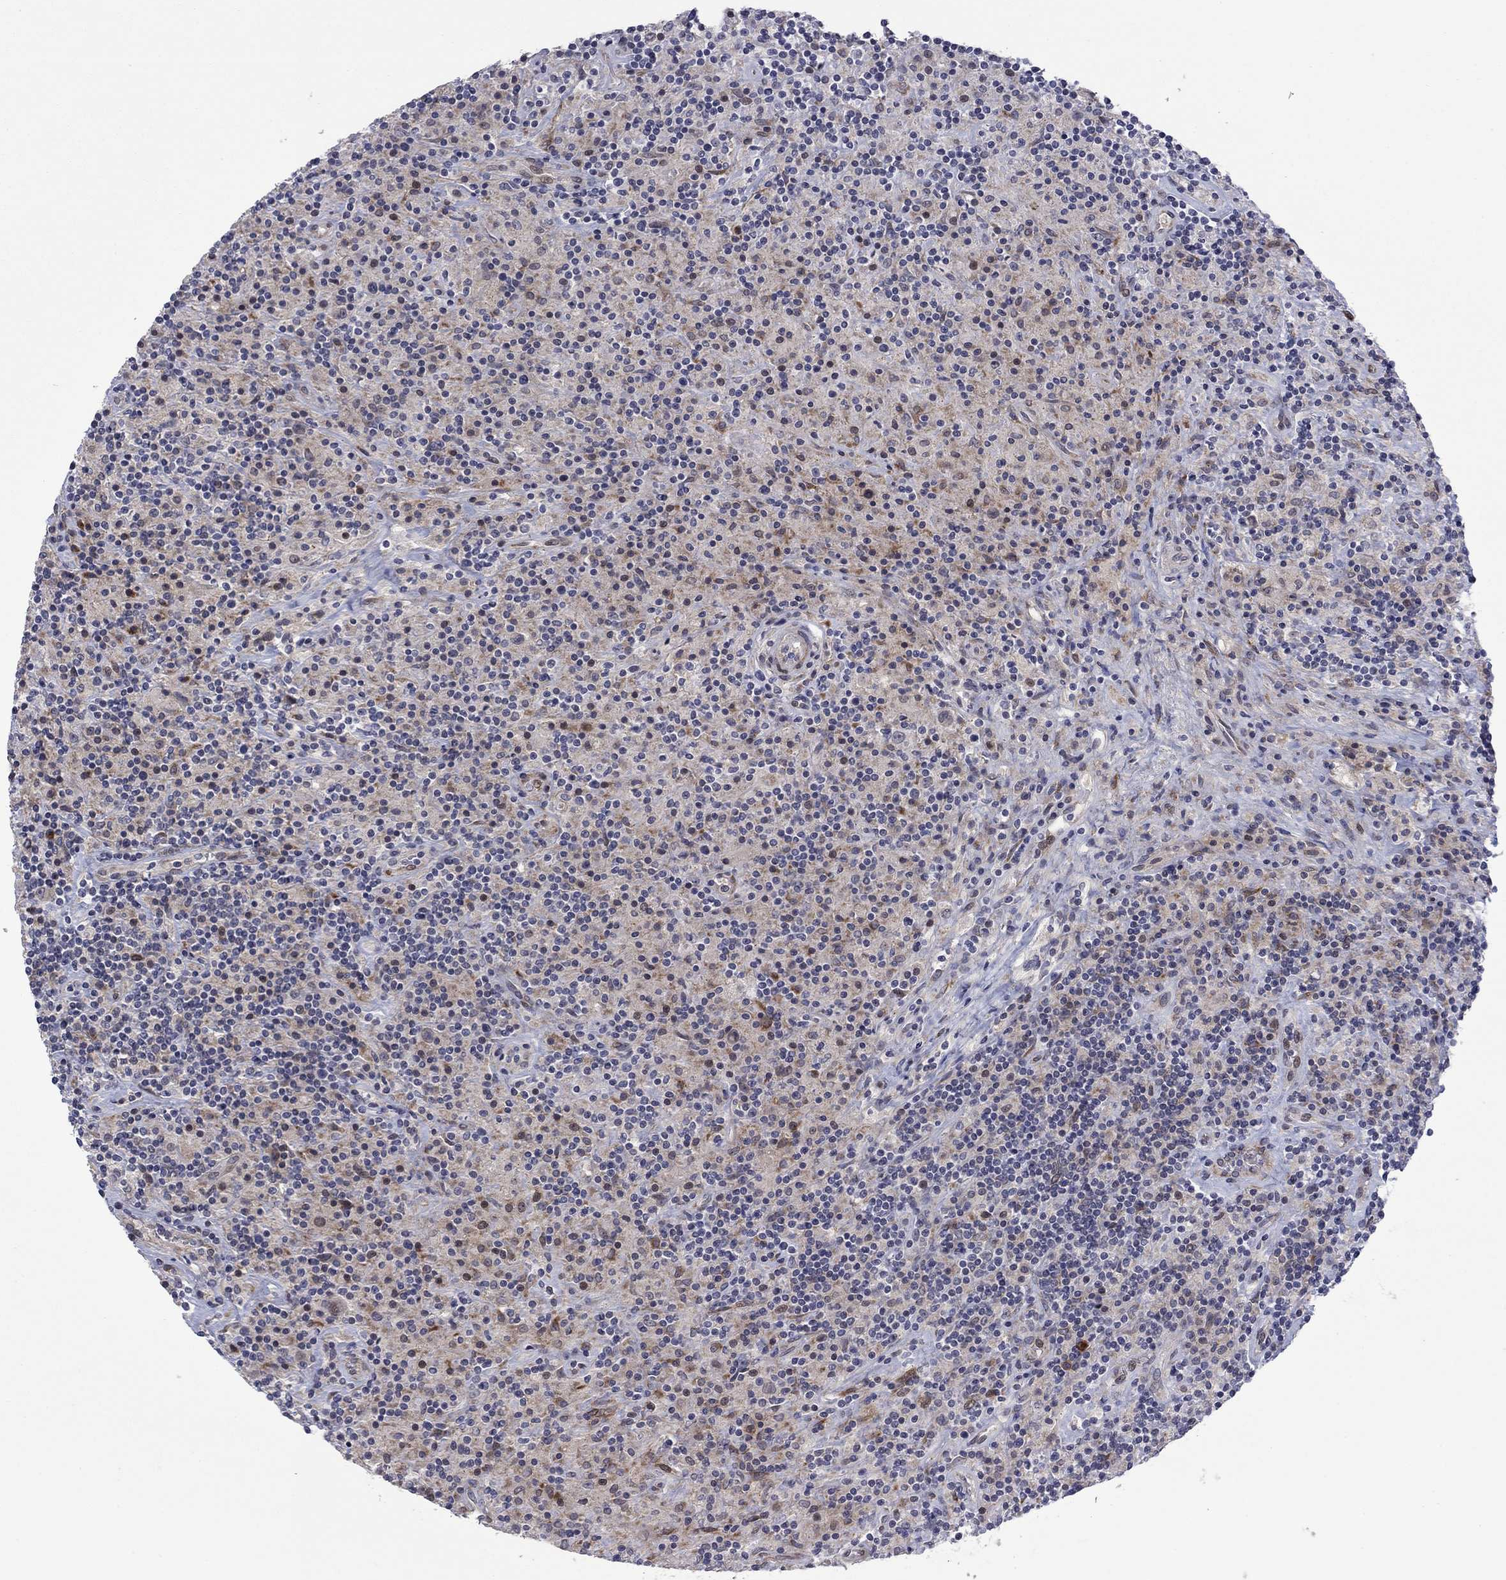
{"staining": {"intensity": "negative", "quantity": "none", "location": "none"}, "tissue": "lymphoma", "cell_type": "Tumor cells", "image_type": "cancer", "snomed": [{"axis": "morphology", "description": "Hodgkin's disease, NOS"}, {"axis": "topography", "description": "Lymph node"}], "caption": "DAB (3,3'-diaminobenzidine) immunohistochemical staining of human Hodgkin's disease shows no significant staining in tumor cells. (DAB immunohistochemistry (IHC) with hematoxylin counter stain).", "gene": "TTC21B", "patient": {"sex": "male", "age": 70}}